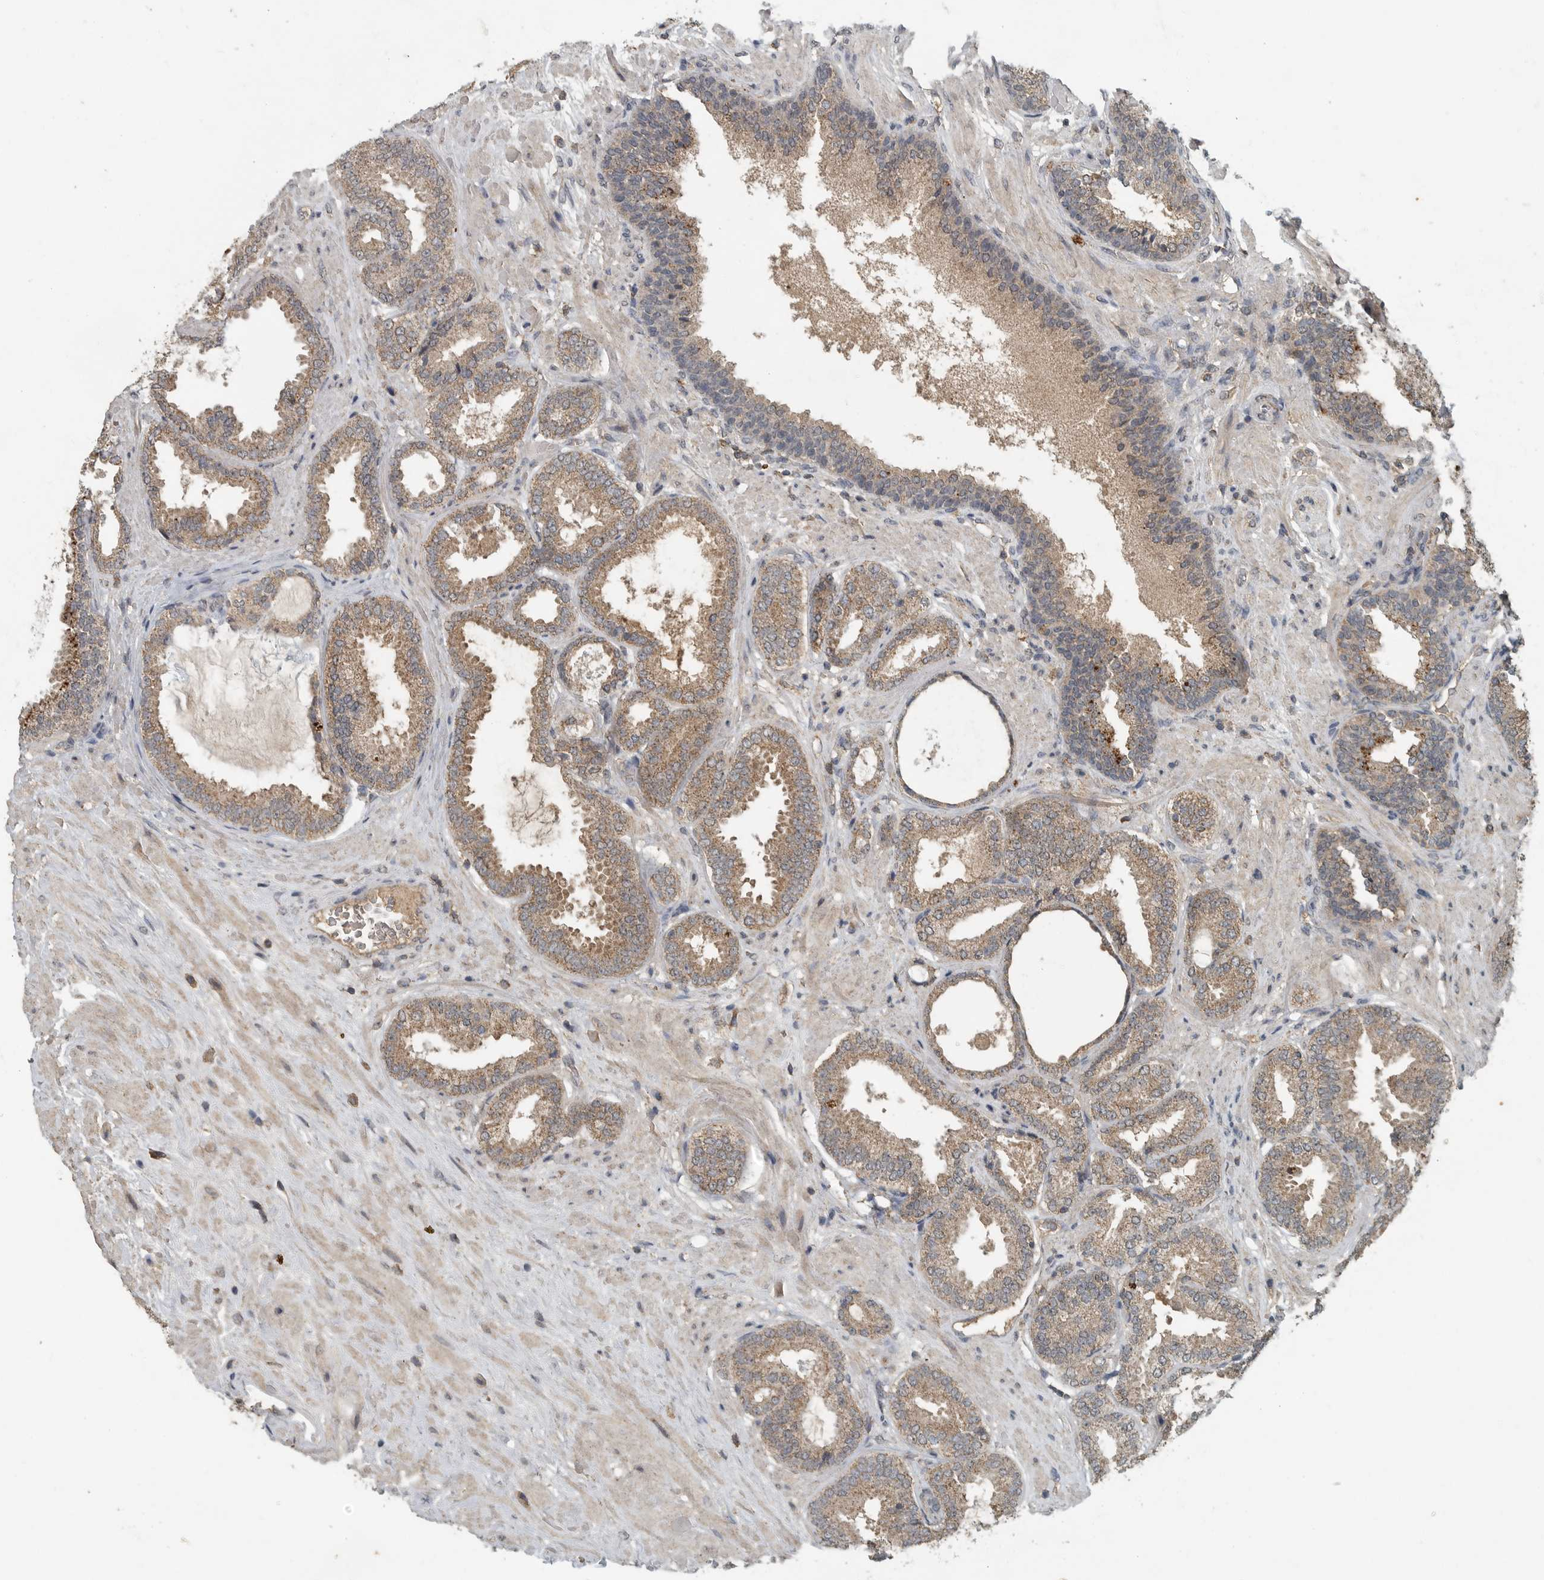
{"staining": {"intensity": "moderate", "quantity": ">75%", "location": "cytoplasmic/membranous"}, "tissue": "prostate cancer", "cell_type": "Tumor cells", "image_type": "cancer", "snomed": [{"axis": "morphology", "description": "Adenocarcinoma, Low grade"}, {"axis": "topography", "description": "Prostate"}], "caption": "The immunohistochemical stain labels moderate cytoplasmic/membranous expression in tumor cells of prostate cancer (adenocarcinoma (low-grade)) tissue.", "gene": "IL6ST", "patient": {"sex": "male", "age": 71}}